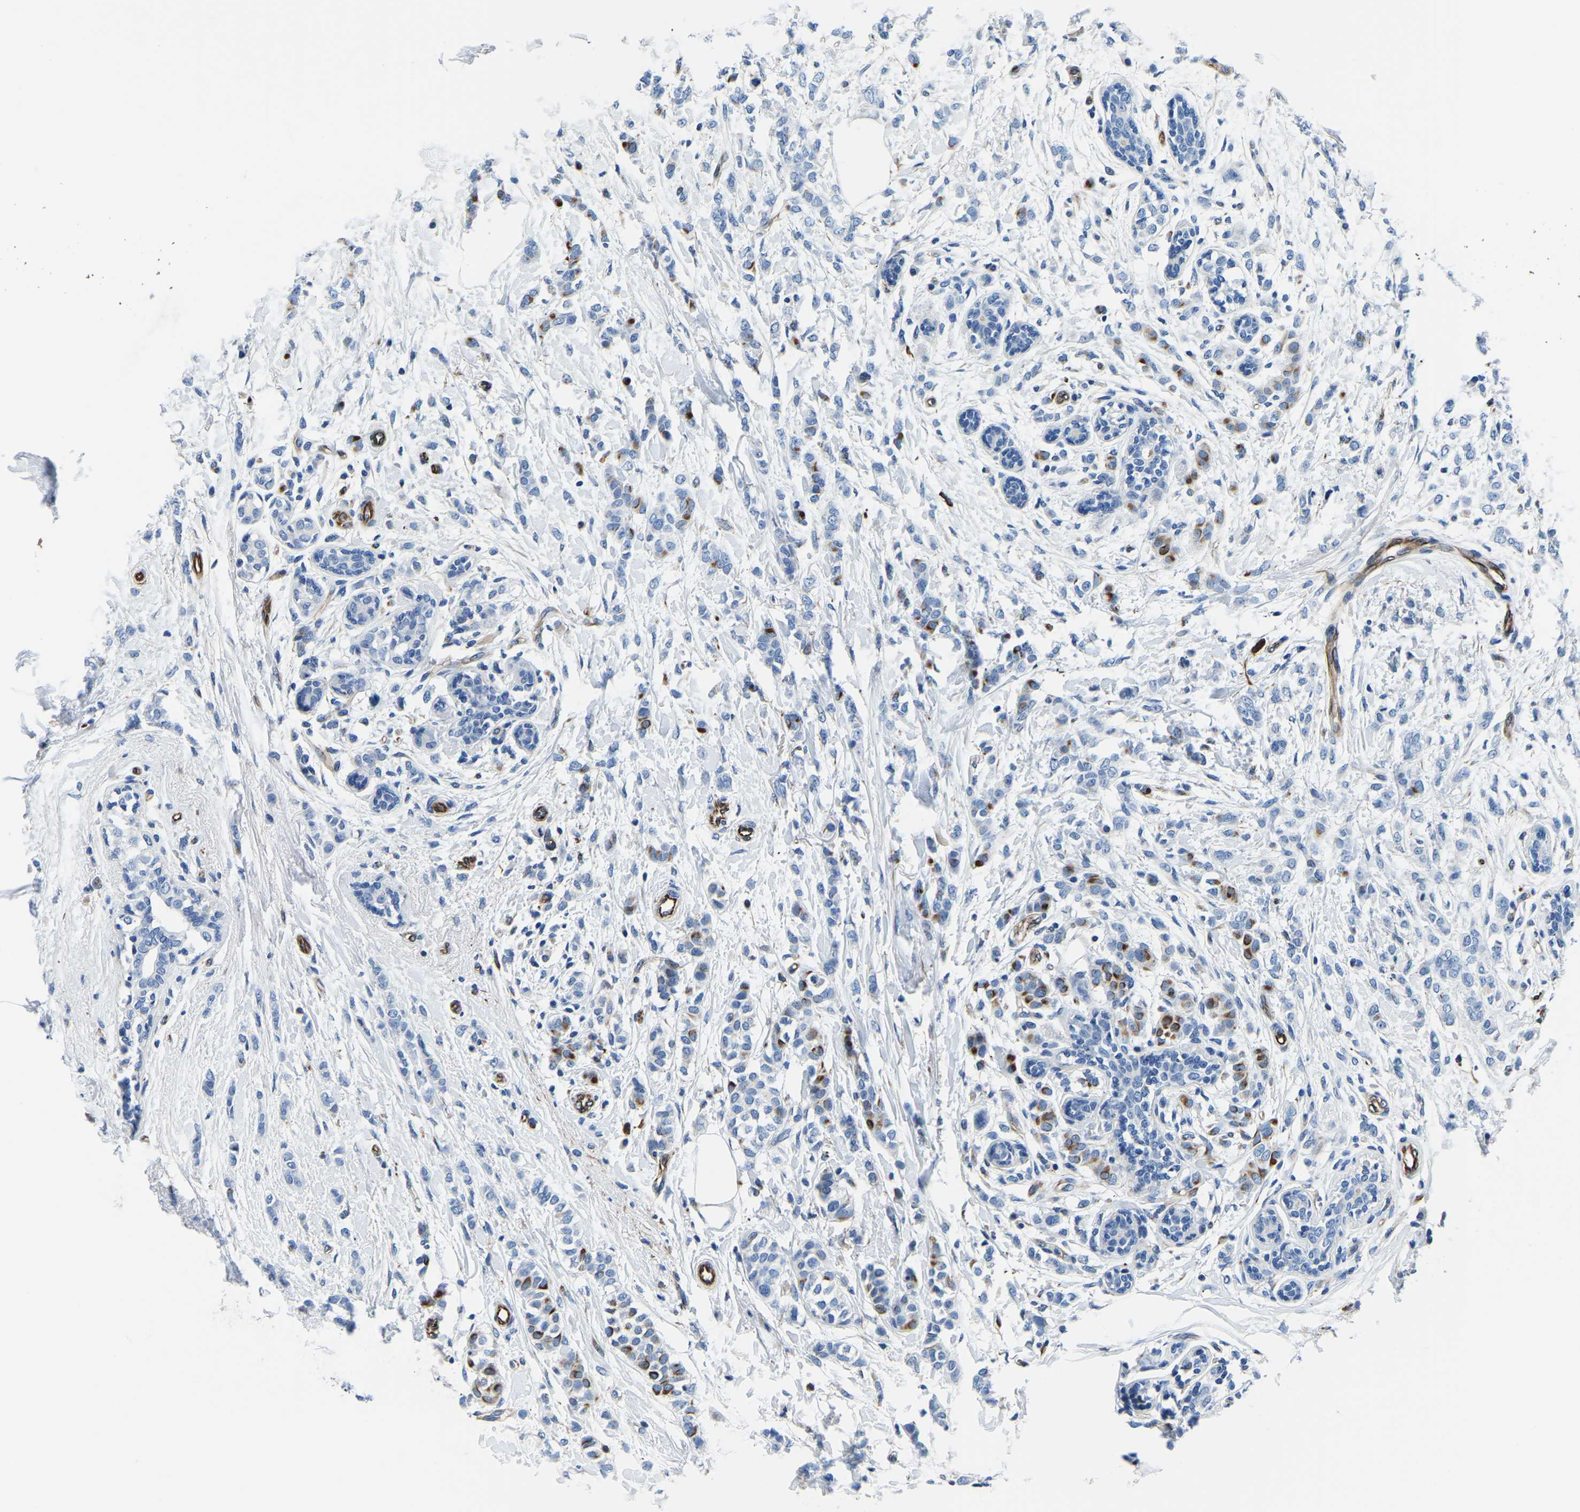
{"staining": {"intensity": "negative", "quantity": "none", "location": "none"}, "tissue": "breast cancer", "cell_type": "Tumor cells", "image_type": "cancer", "snomed": [{"axis": "morphology", "description": "Lobular carcinoma, in situ"}, {"axis": "morphology", "description": "Lobular carcinoma"}, {"axis": "topography", "description": "Breast"}], "caption": "Immunohistochemical staining of human breast cancer displays no significant positivity in tumor cells.", "gene": "MS4A3", "patient": {"sex": "female", "age": 41}}